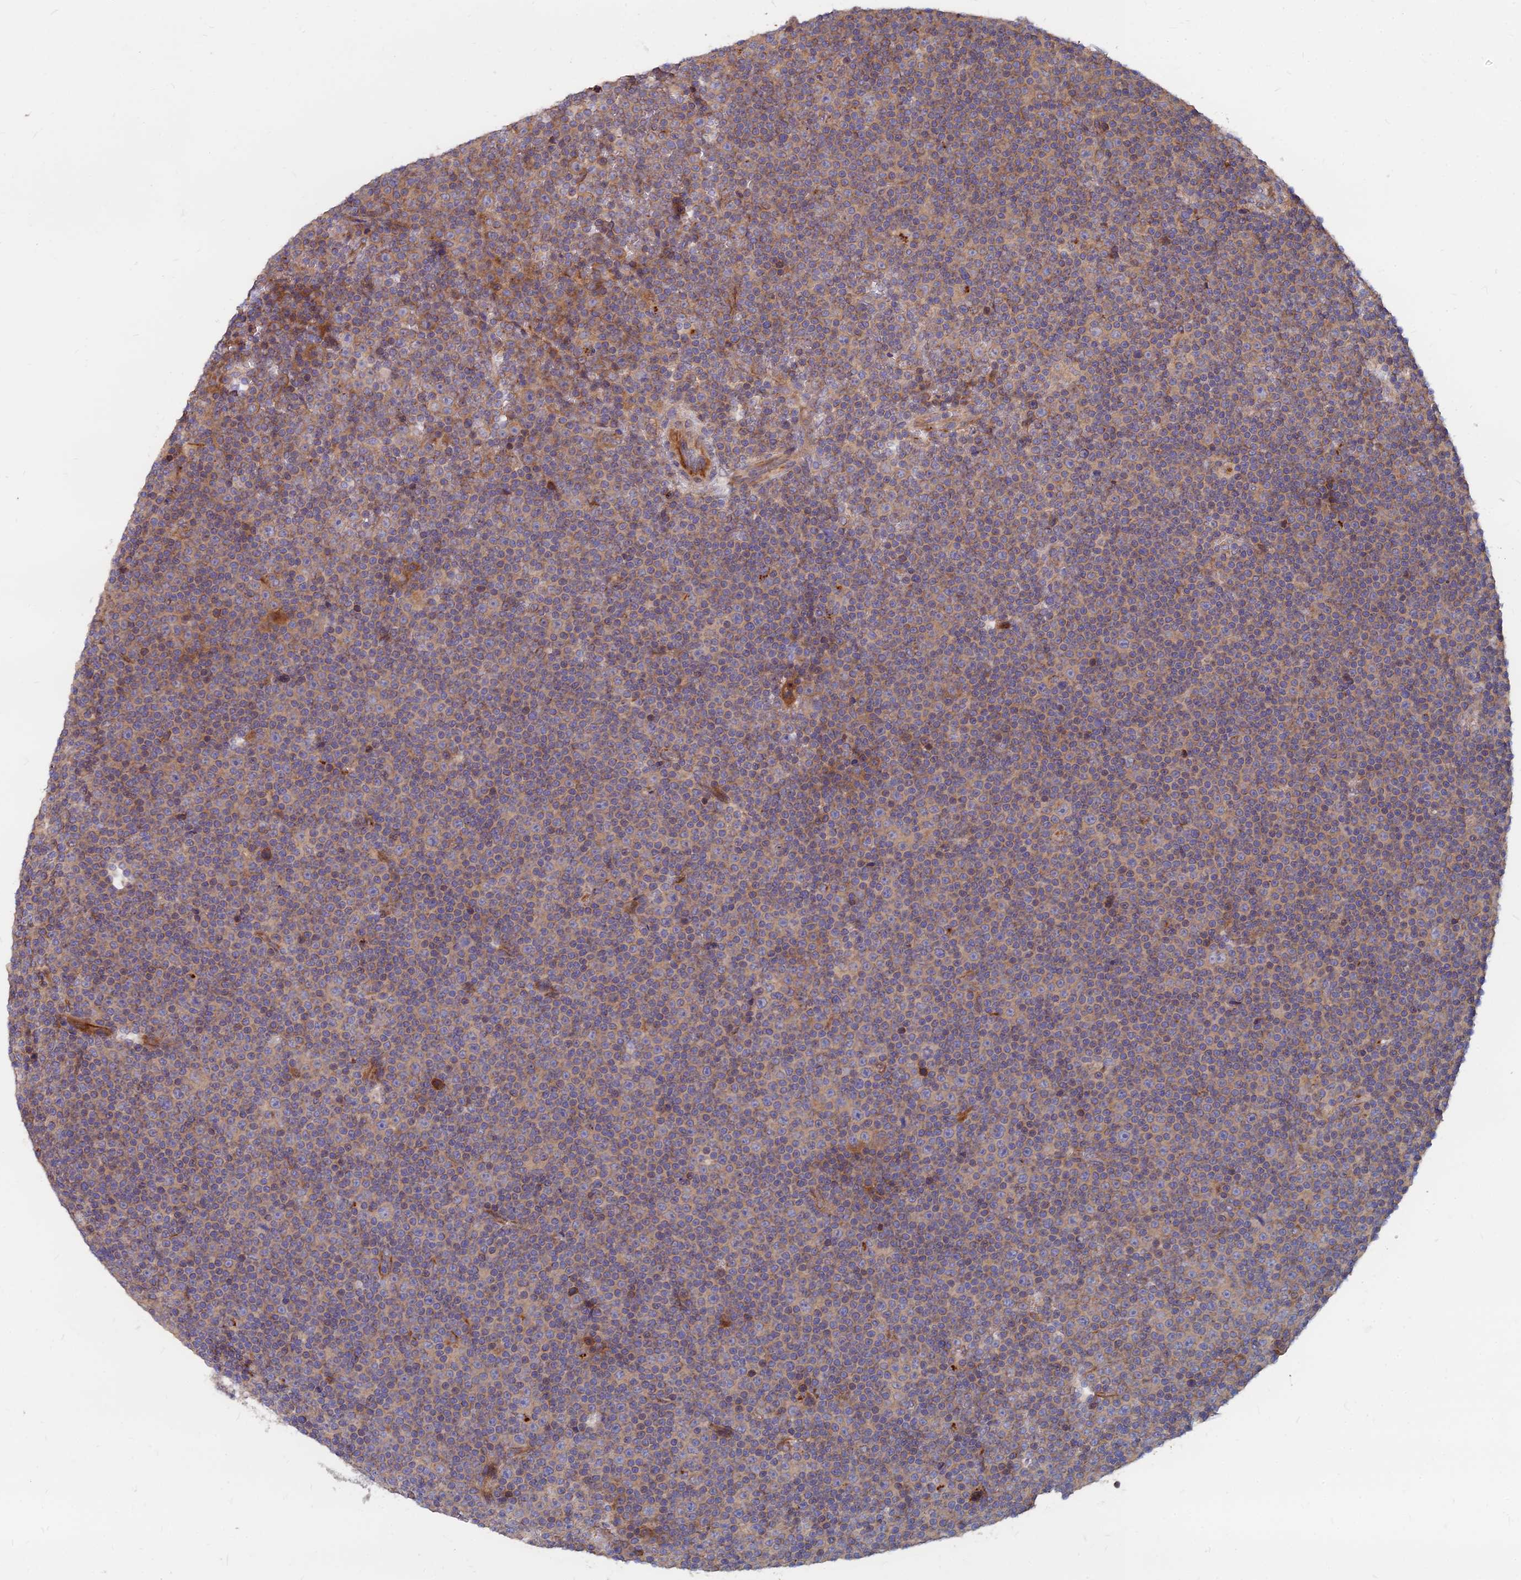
{"staining": {"intensity": "weak", "quantity": ">75%", "location": "cytoplasmic/membranous"}, "tissue": "lymphoma", "cell_type": "Tumor cells", "image_type": "cancer", "snomed": [{"axis": "morphology", "description": "Malignant lymphoma, non-Hodgkin's type, Low grade"}, {"axis": "topography", "description": "Lymph node"}], "caption": "This micrograph exhibits IHC staining of low-grade malignant lymphoma, non-Hodgkin's type, with low weak cytoplasmic/membranous staining in approximately >75% of tumor cells.", "gene": "CCZ1", "patient": {"sex": "female", "age": 67}}